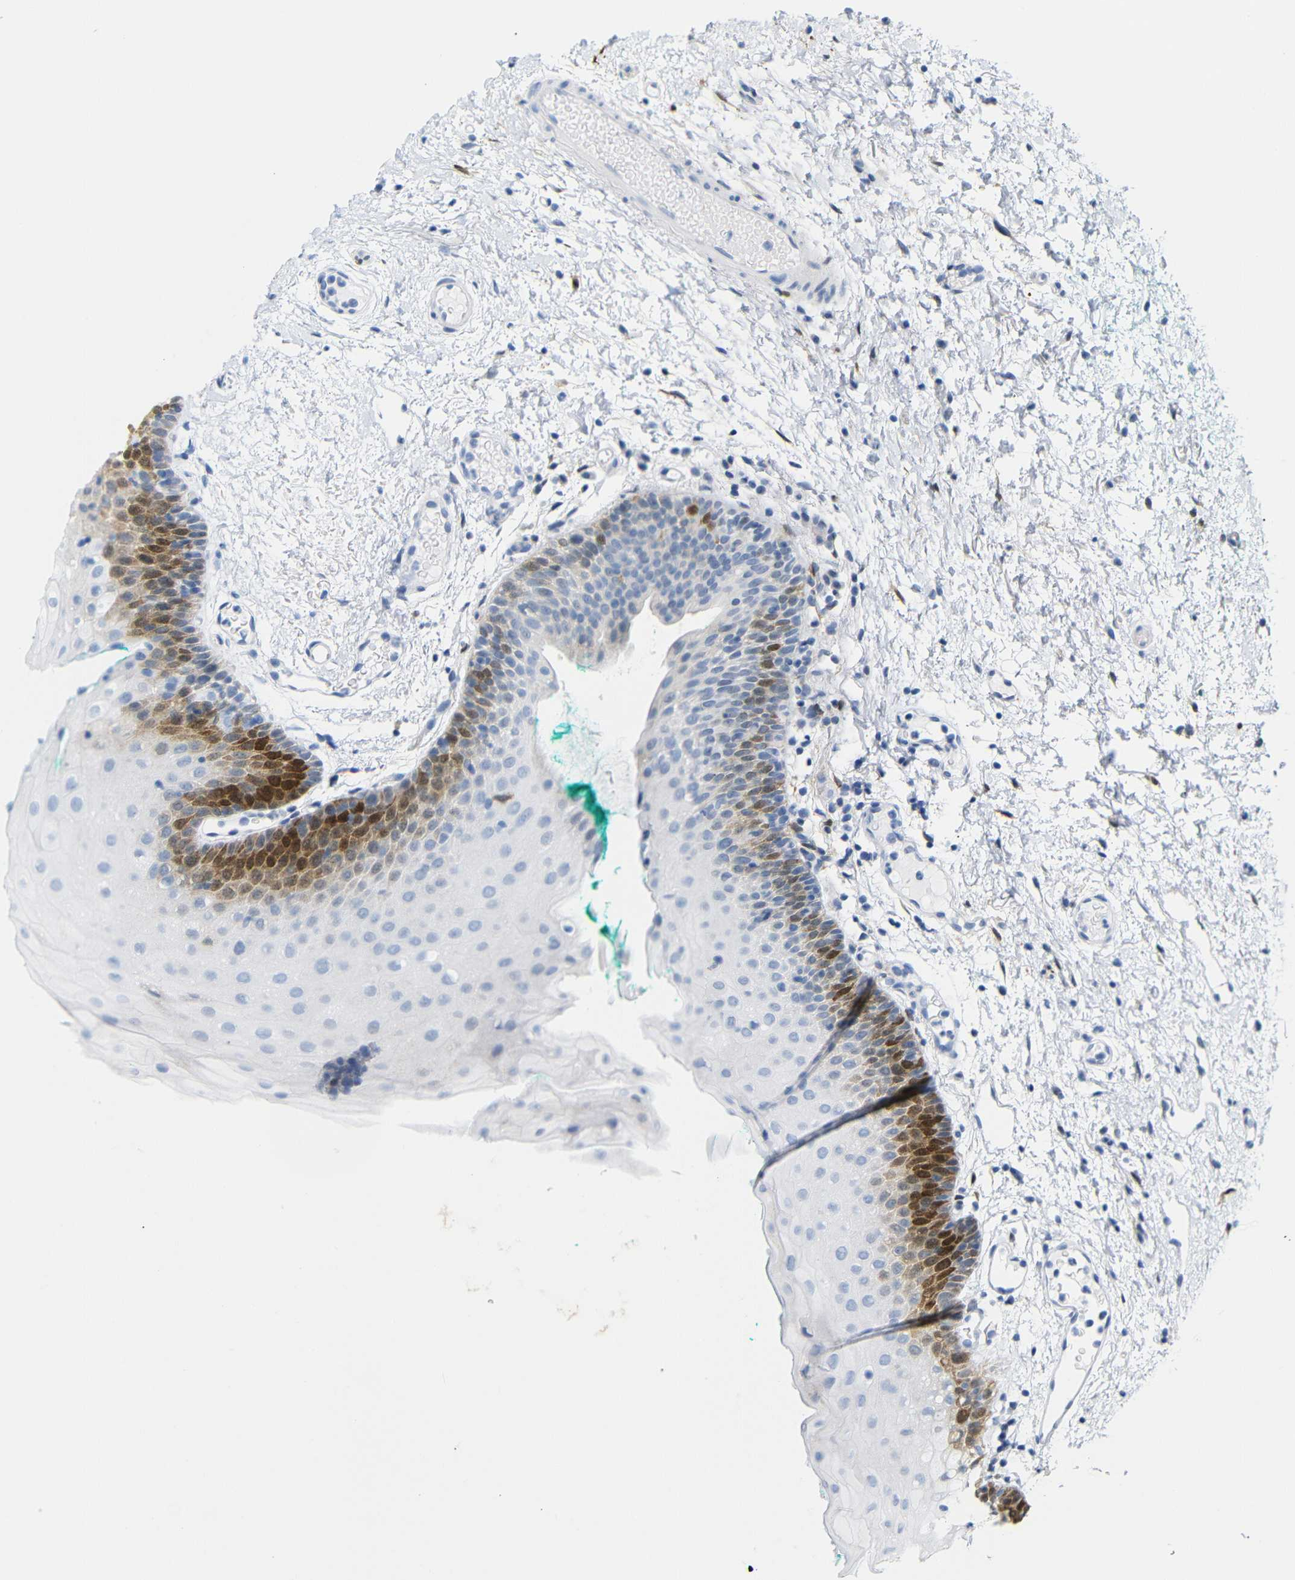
{"staining": {"intensity": "strong", "quantity": "<25%", "location": "cytoplasmic/membranous,nuclear"}, "tissue": "oral mucosa", "cell_type": "Squamous epithelial cells", "image_type": "normal", "snomed": [{"axis": "morphology", "description": "Normal tissue, NOS"}, {"axis": "morphology", "description": "Squamous cell carcinoma, NOS"}, {"axis": "topography", "description": "Oral tissue"}, {"axis": "topography", "description": "Salivary gland"}, {"axis": "topography", "description": "Head-Neck"}], "caption": "Benign oral mucosa reveals strong cytoplasmic/membranous,nuclear staining in about <25% of squamous epithelial cells, visualized by immunohistochemistry.", "gene": "MT1A", "patient": {"sex": "female", "age": 62}}